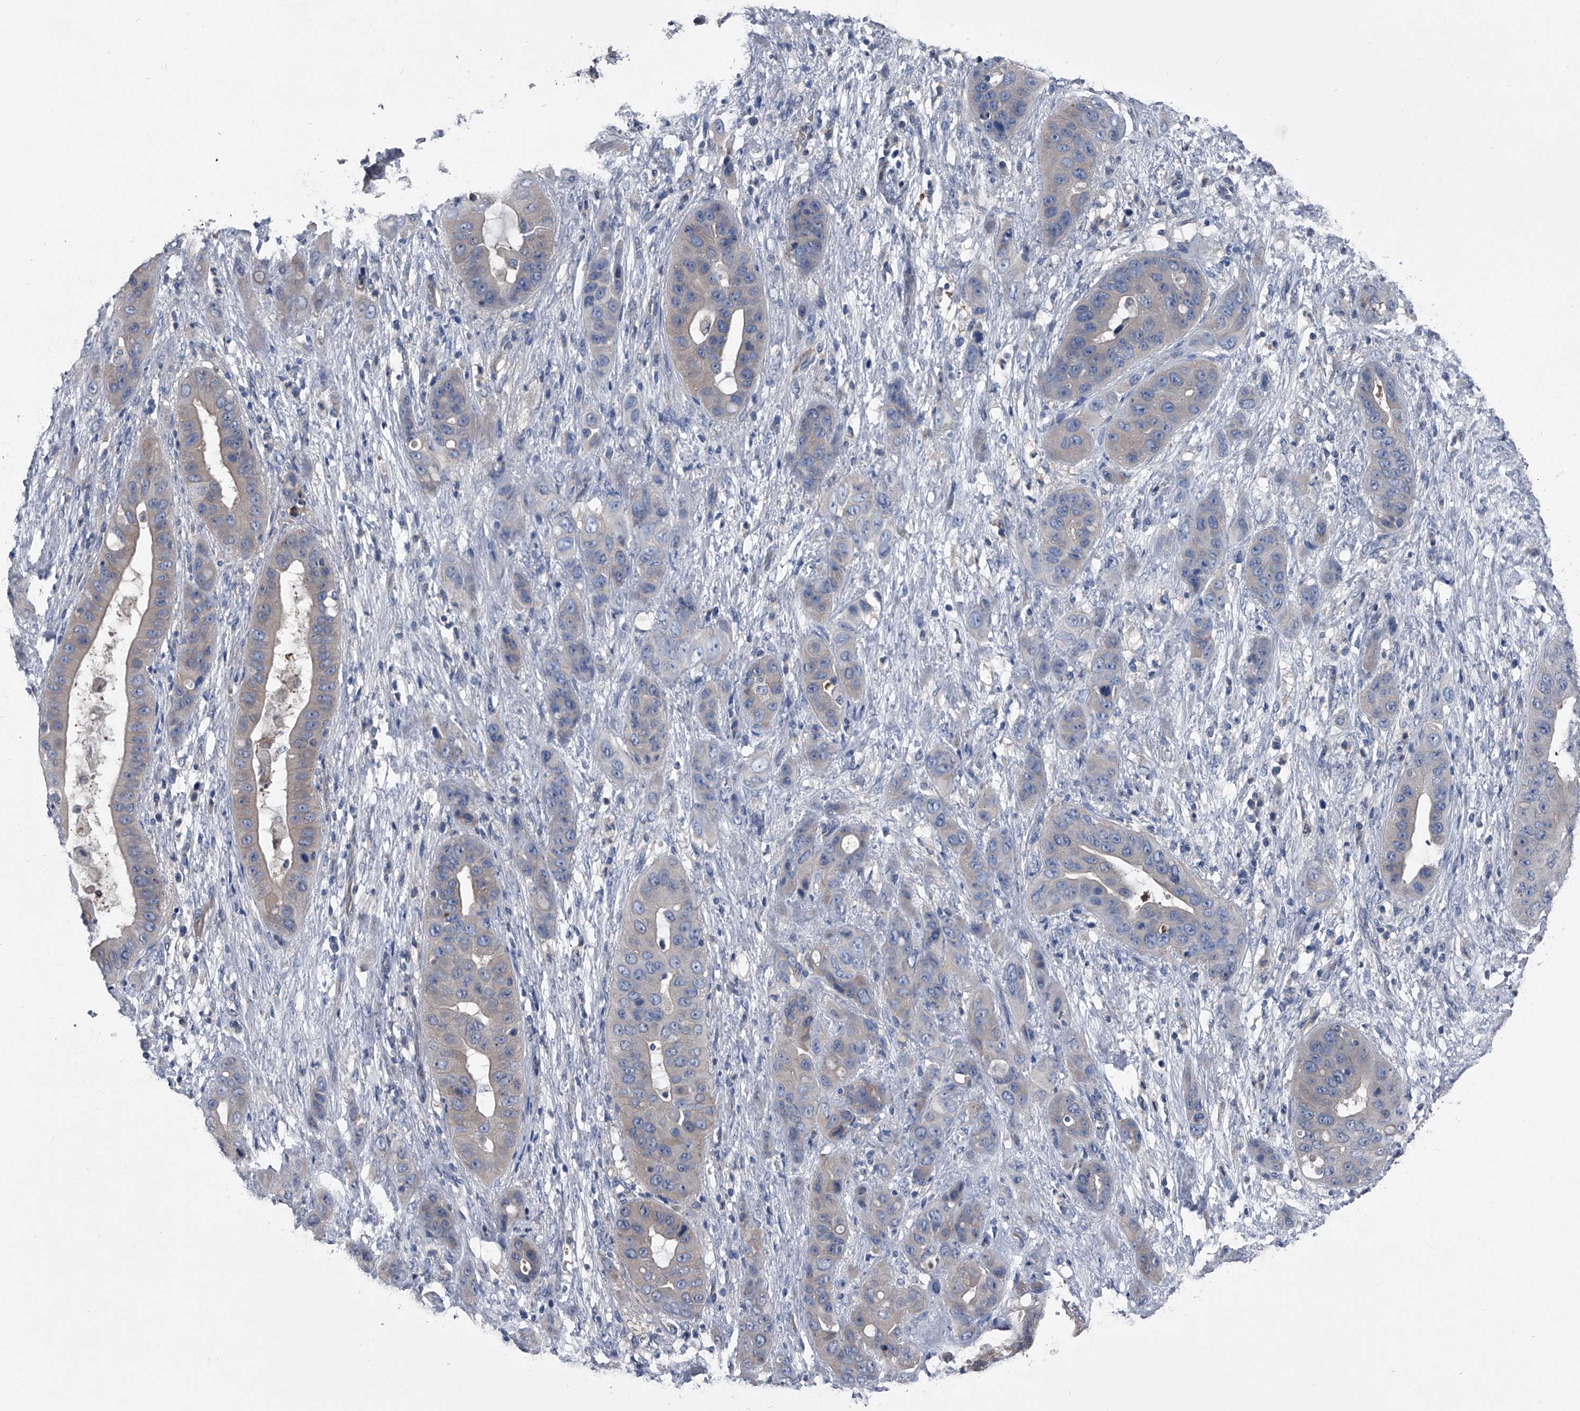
{"staining": {"intensity": "negative", "quantity": "none", "location": "none"}, "tissue": "liver cancer", "cell_type": "Tumor cells", "image_type": "cancer", "snomed": [{"axis": "morphology", "description": "Cholangiocarcinoma"}, {"axis": "topography", "description": "Liver"}], "caption": "The histopathology image reveals no significant expression in tumor cells of liver cancer.", "gene": "KIF13A", "patient": {"sex": "female", "age": 52}}